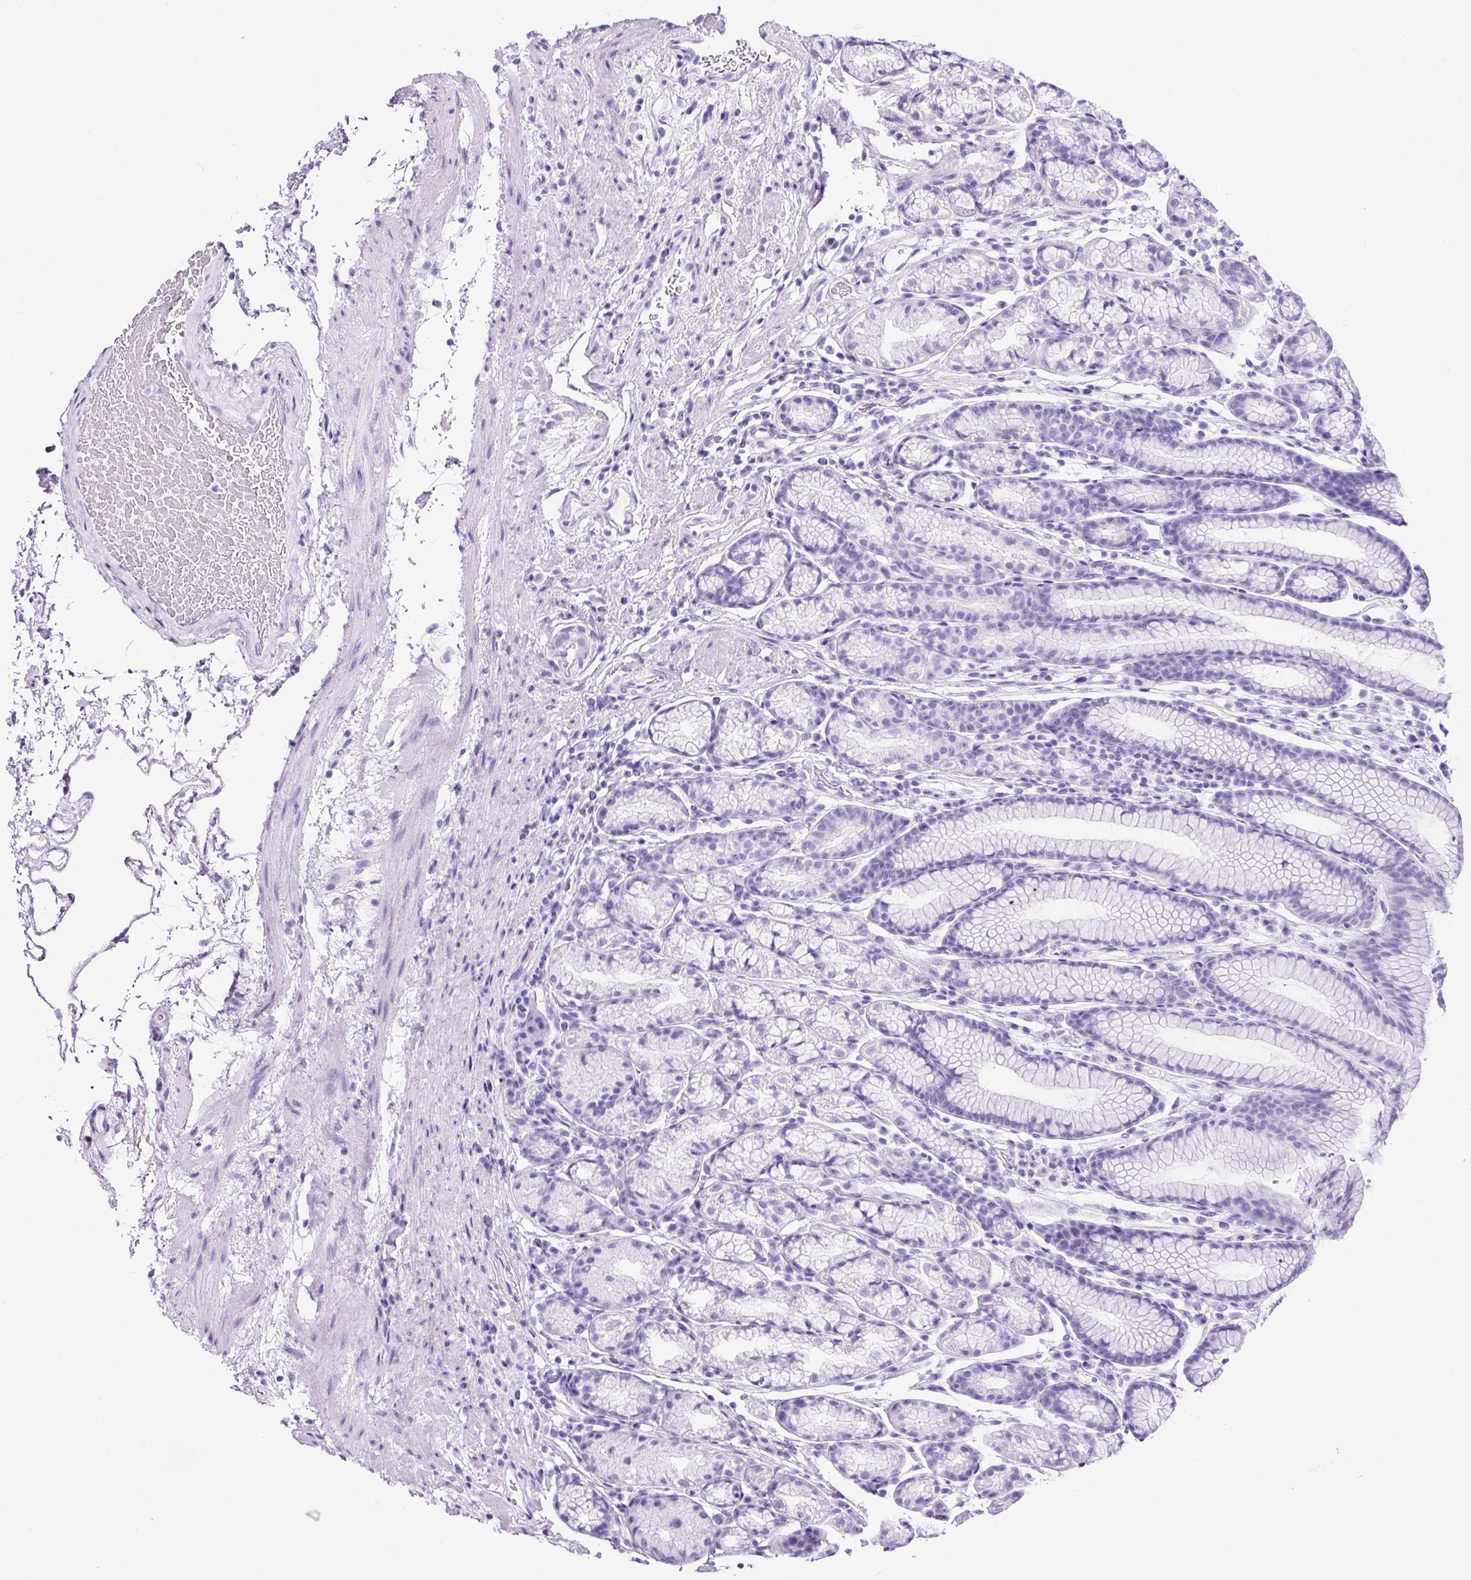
{"staining": {"intensity": "negative", "quantity": "none", "location": "none"}, "tissue": "stomach", "cell_type": "Glandular cells", "image_type": "normal", "snomed": [{"axis": "morphology", "description": "Normal tissue, NOS"}, {"axis": "topography", "description": "Stomach, lower"}], "caption": "A high-resolution image shows immunohistochemistry (IHC) staining of unremarkable stomach, which exhibits no significant positivity in glandular cells.", "gene": "CEL", "patient": {"sex": "male", "age": 67}}